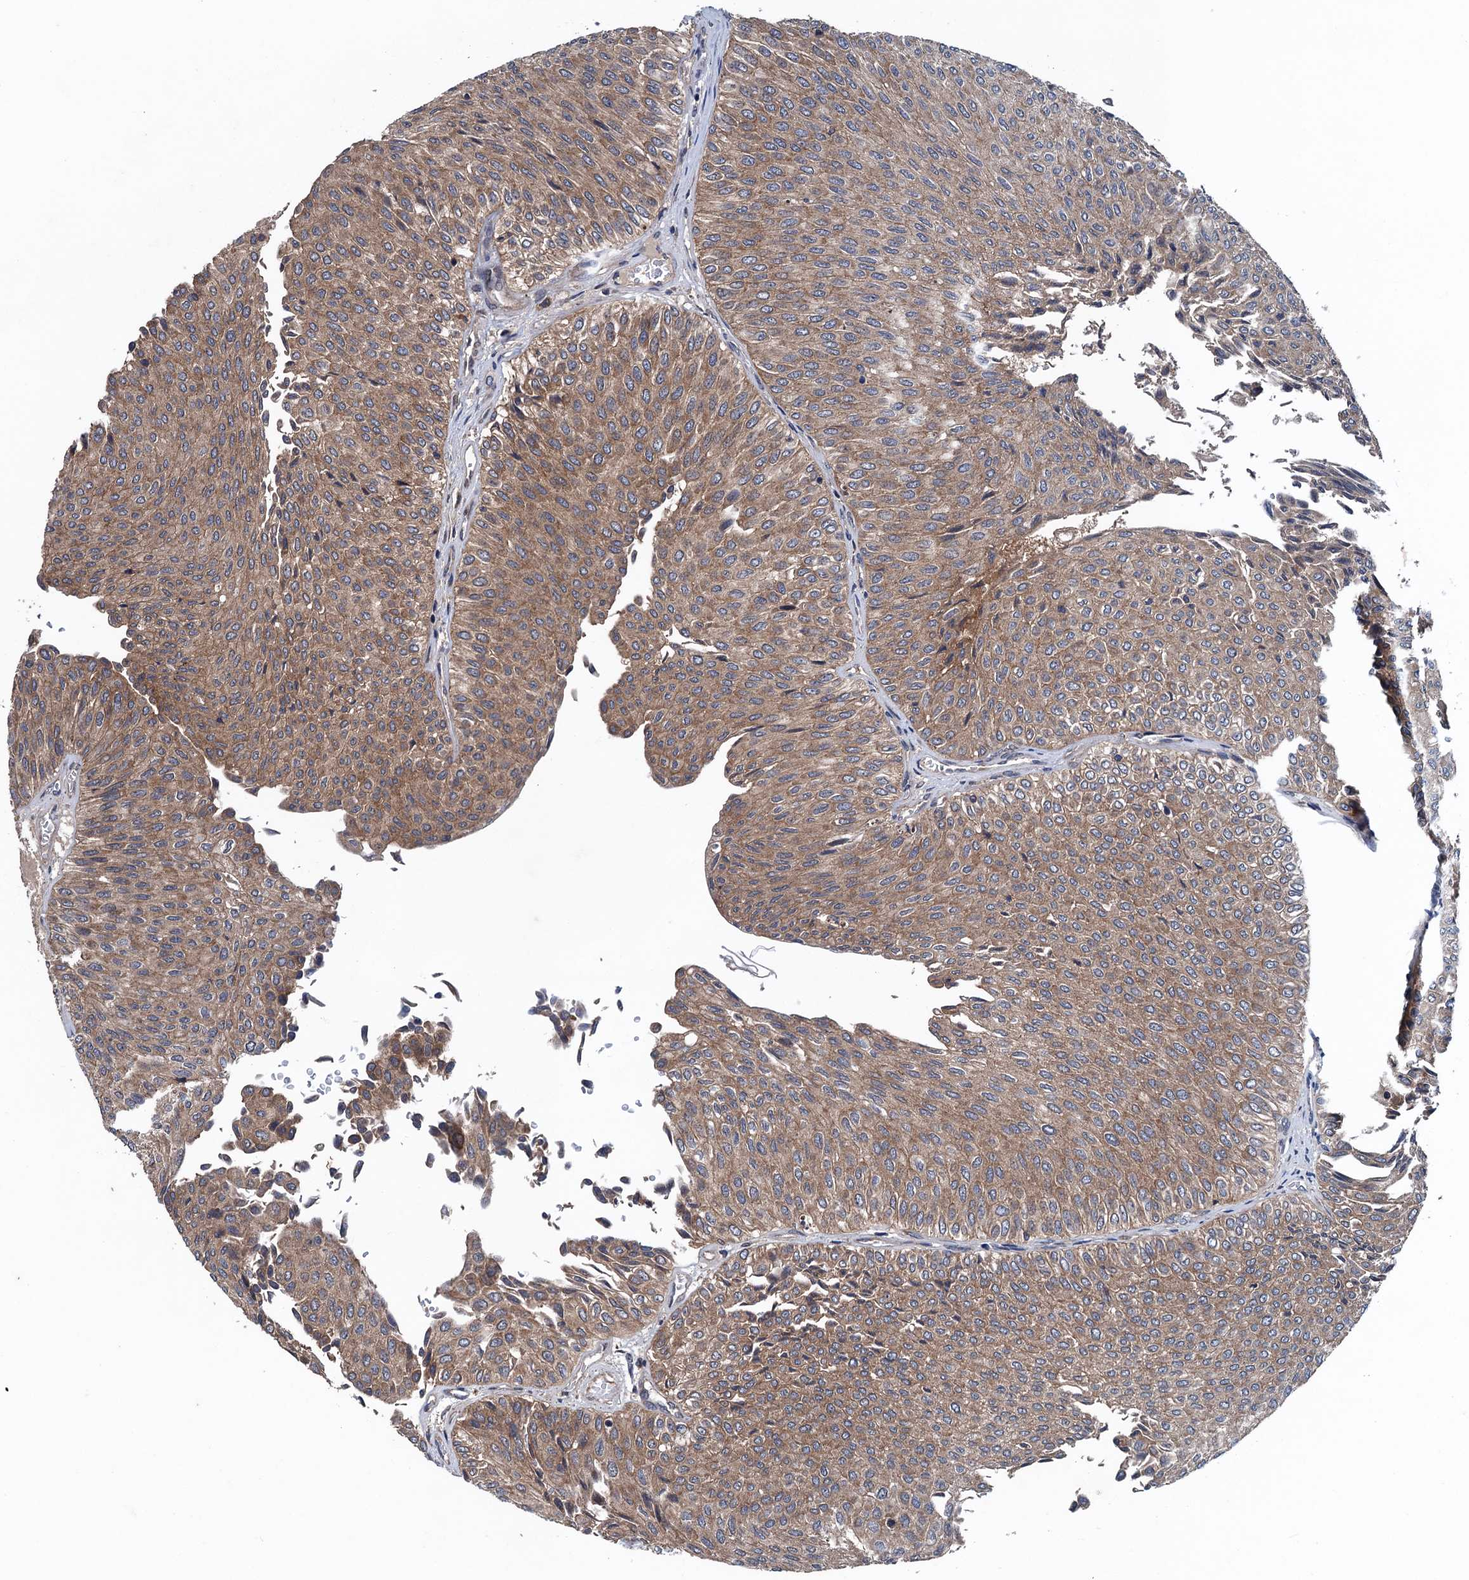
{"staining": {"intensity": "moderate", "quantity": ">75%", "location": "cytoplasmic/membranous"}, "tissue": "urothelial cancer", "cell_type": "Tumor cells", "image_type": "cancer", "snomed": [{"axis": "morphology", "description": "Urothelial carcinoma, Low grade"}, {"axis": "topography", "description": "Urinary bladder"}], "caption": "Urothelial carcinoma (low-grade) stained for a protein (brown) demonstrates moderate cytoplasmic/membranous positive expression in approximately >75% of tumor cells.", "gene": "BLTP3B", "patient": {"sex": "male", "age": 78}}